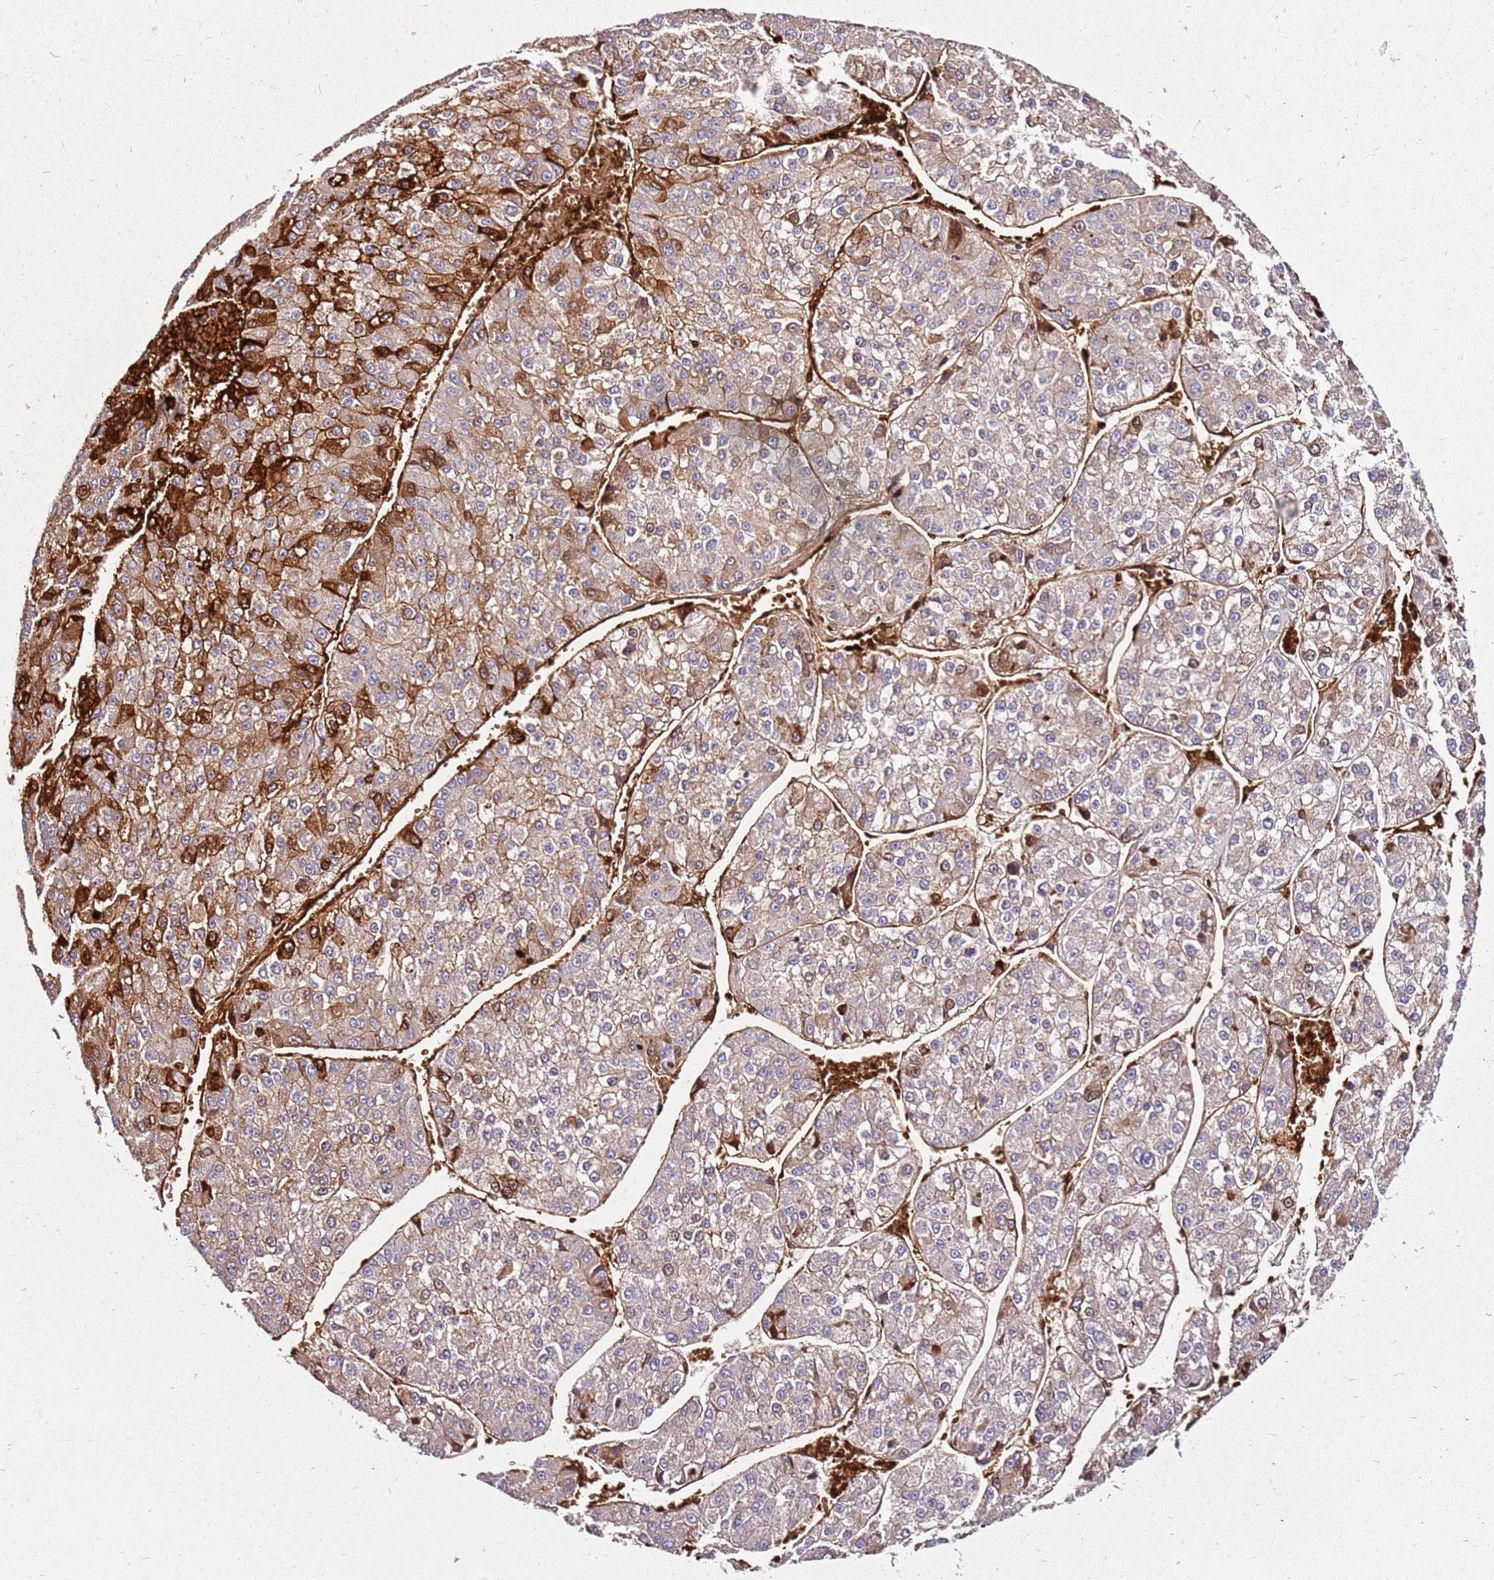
{"staining": {"intensity": "strong", "quantity": "<25%", "location": "cytoplasmic/membranous,nuclear"}, "tissue": "liver cancer", "cell_type": "Tumor cells", "image_type": "cancer", "snomed": [{"axis": "morphology", "description": "Carcinoma, Hepatocellular, NOS"}, {"axis": "topography", "description": "Liver"}], "caption": "High-magnification brightfield microscopy of hepatocellular carcinoma (liver) stained with DAB (brown) and counterstained with hematoxylin (blue). tumor cells exhibit strong cytoplasmic/membranous and nuclear staining is seen in about<25% of cells. (DAB (3,3'-diaminobenzidine) = brown stain, brightfield microscopy at high magnification).", "gene": "RNF11", "patient": {"sex": "female", "age": 73}}